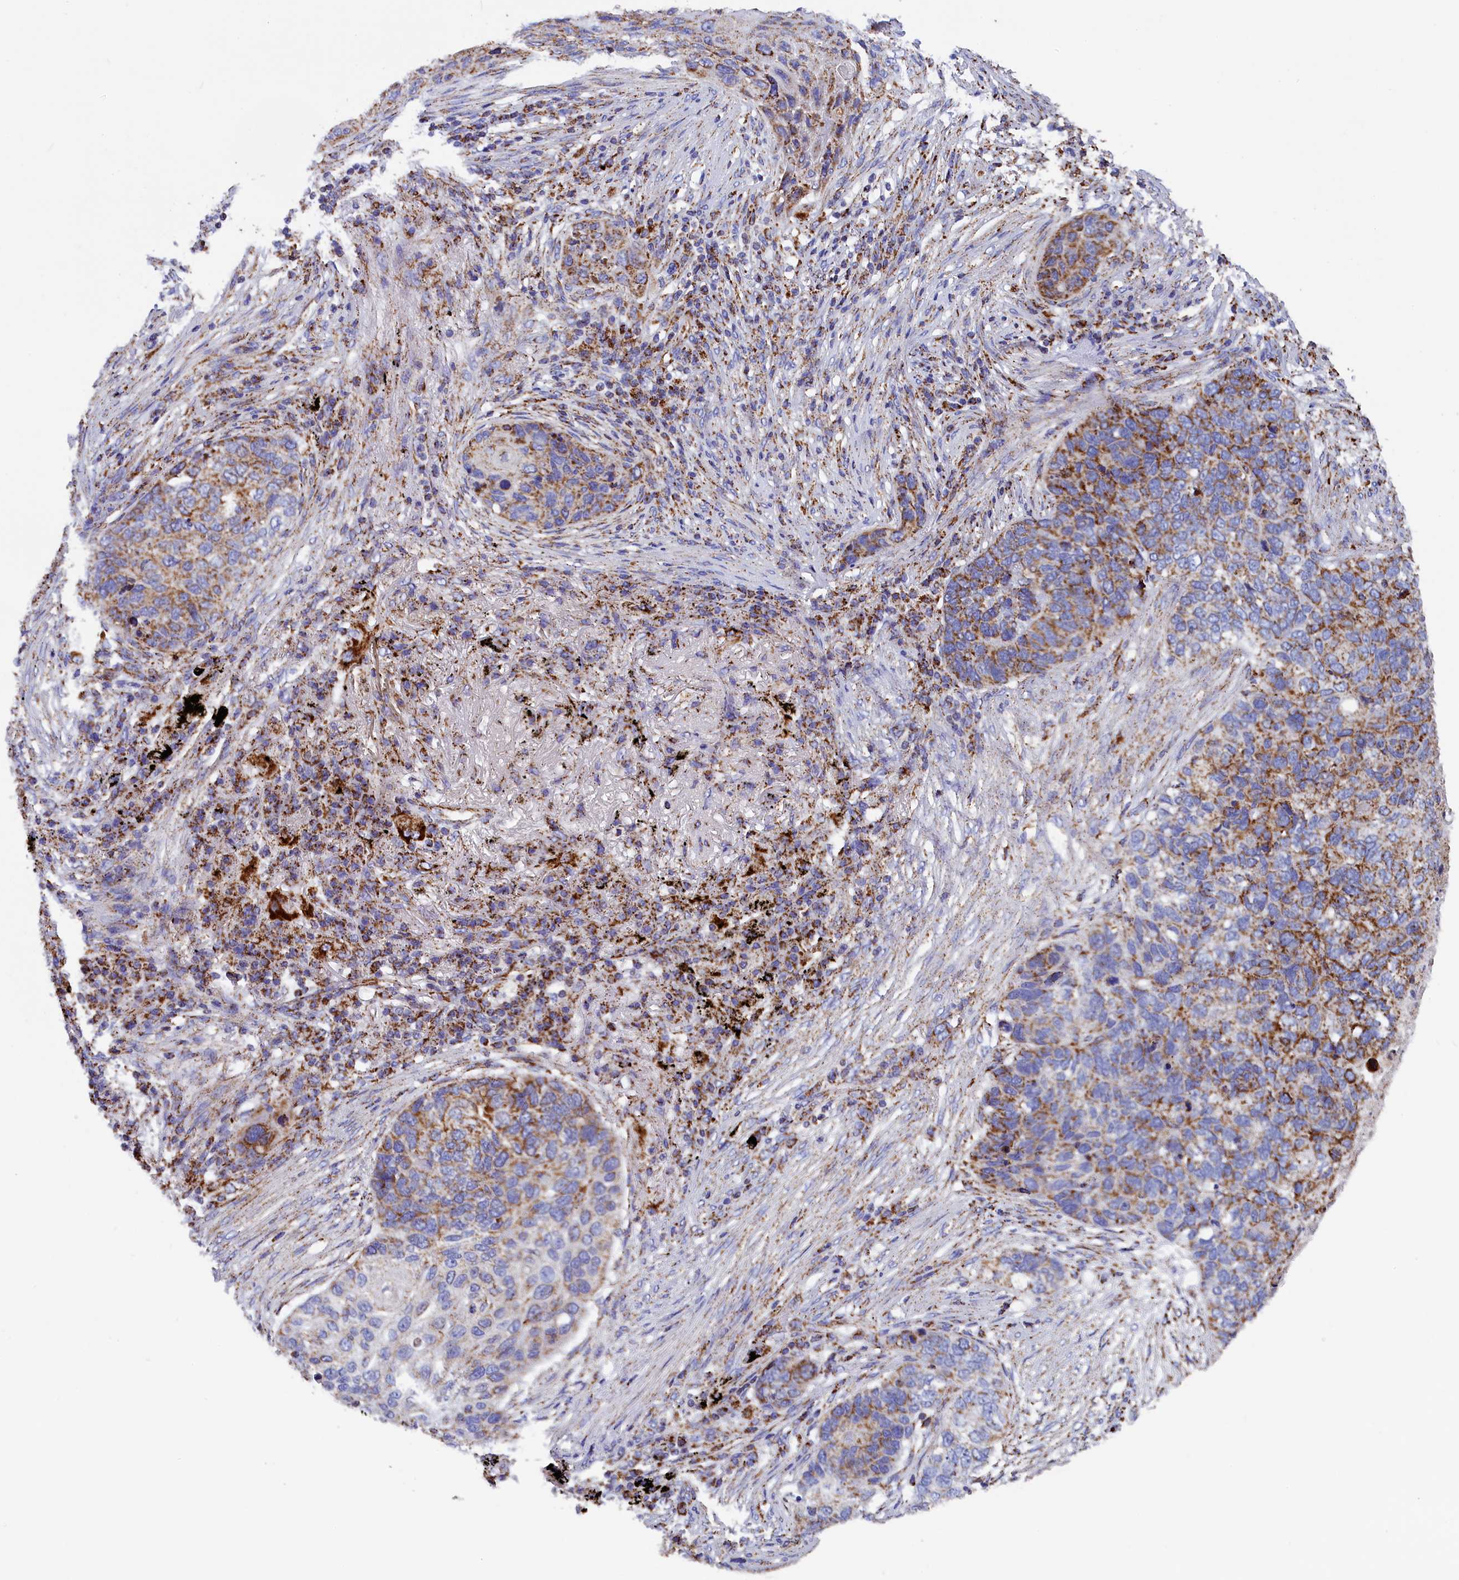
{"staining": {"intensity": "strong", "quantity": "25%-75%", "location": "cytoplasmic/membranous"}, "tissue": "lung cancer", "cell_type": "Tumor cells", "image_type": "cancer", "snomed": [{"axis": "morphology", "description": "Squamous cell carcinoma, NOS"}, {"axis": "topography", "description": "Lung"}], "caption": "The micrograph demonstrates immunohistochemical staining of lung squamous cell carcinoma. There is strong cytoplasmic/membranous staining is appreciated in about 25%-75% of tumor cells.", "gene": "SLC39A3", "patient": {"sex": "female", "age": 63}}